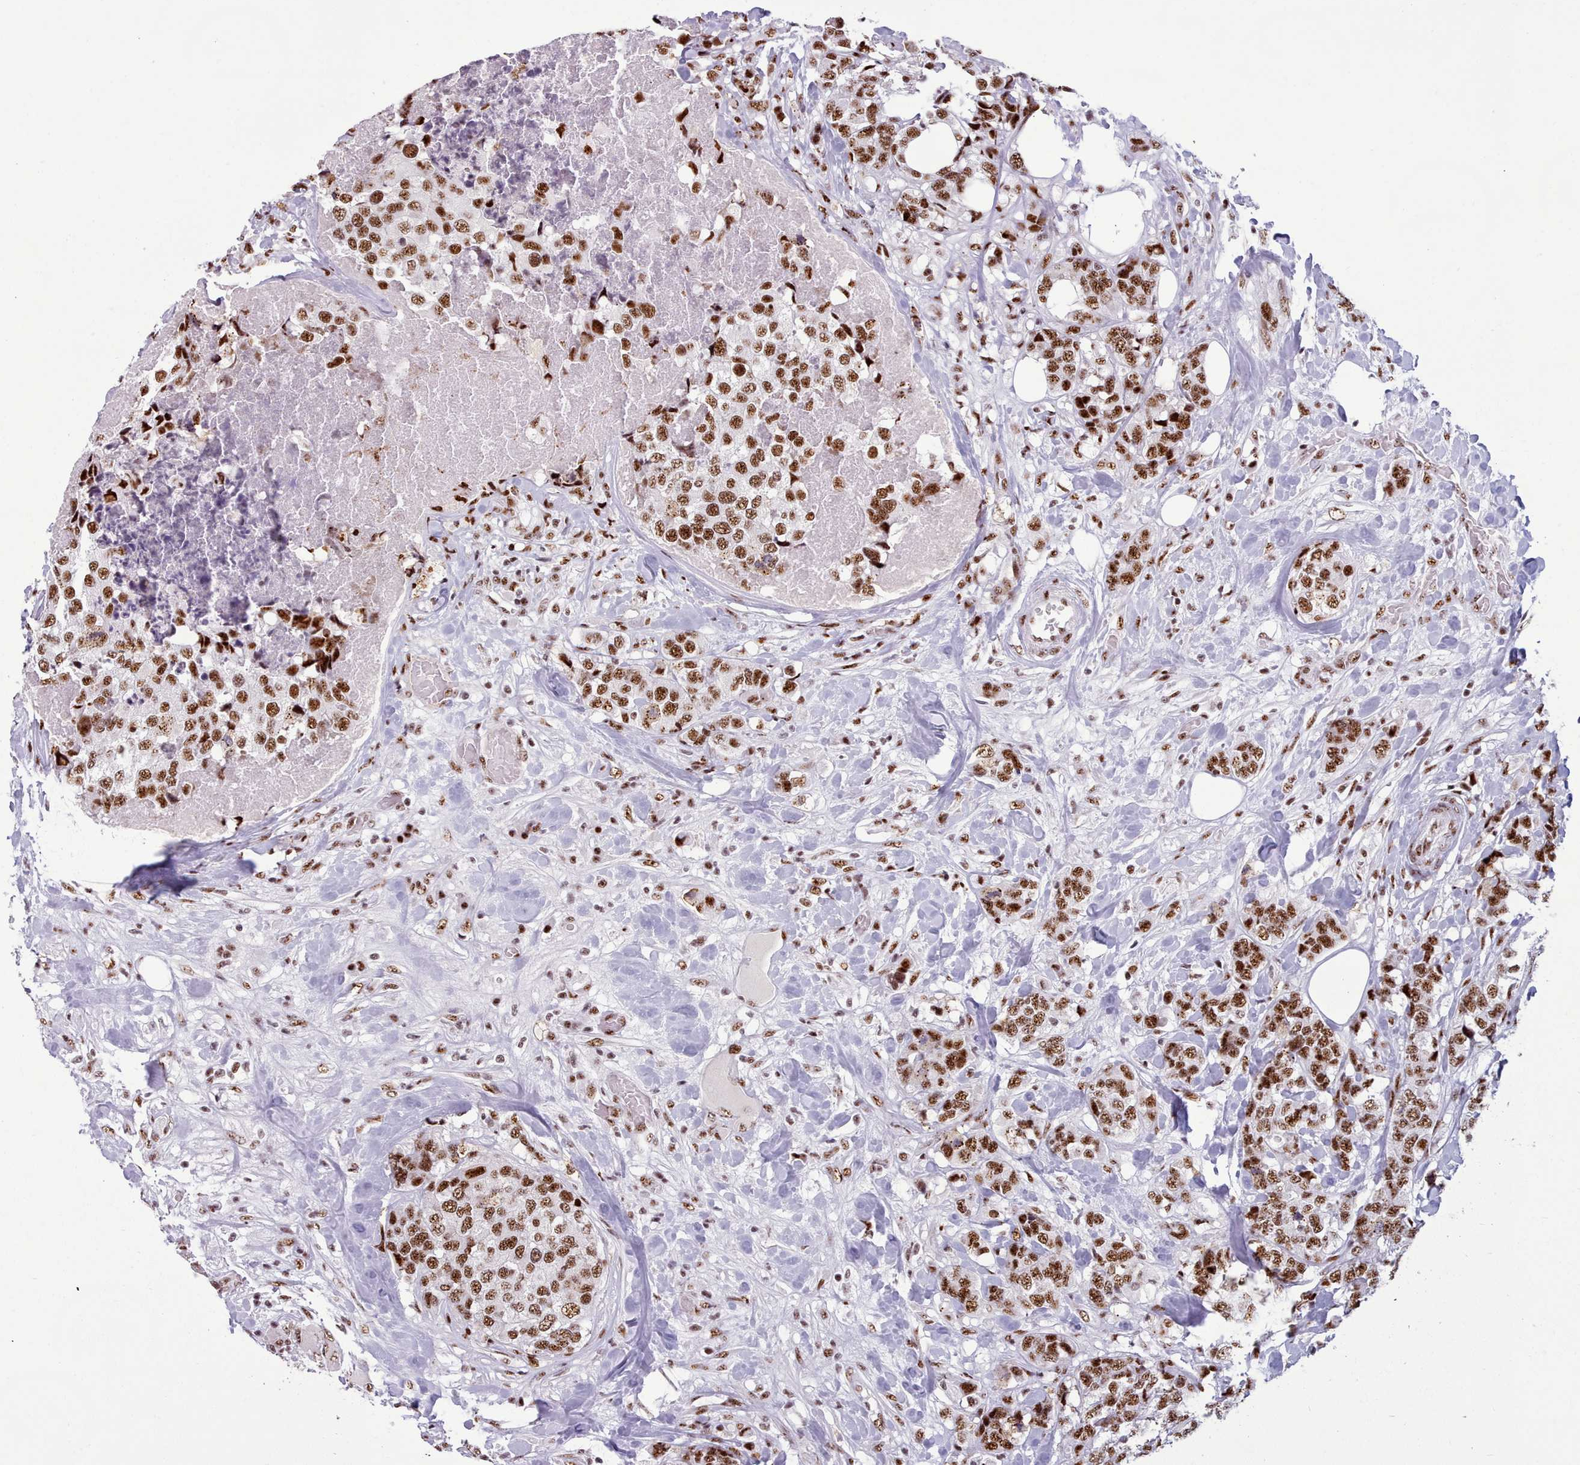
{"staining": {"intensity": "strong", "quantity": ">75%", "location": "nuclear"}, "tissue": "breast cancer", "cell_type": "Tumor cells", "image_type": "cancer", "snomed": [{"axis": "morphology", "description": "Lobular carcinoma"}, {"axis": "topography", "description": "Breast"}], "caption": "Human breast cancer (lobular carcinoma) stained with a brown dye reveals strong nuclear positive positivity in approximately >75% of tumor cells.", "gene": "TMEM35B", "patient": {"sex": "female", "age": 59}}